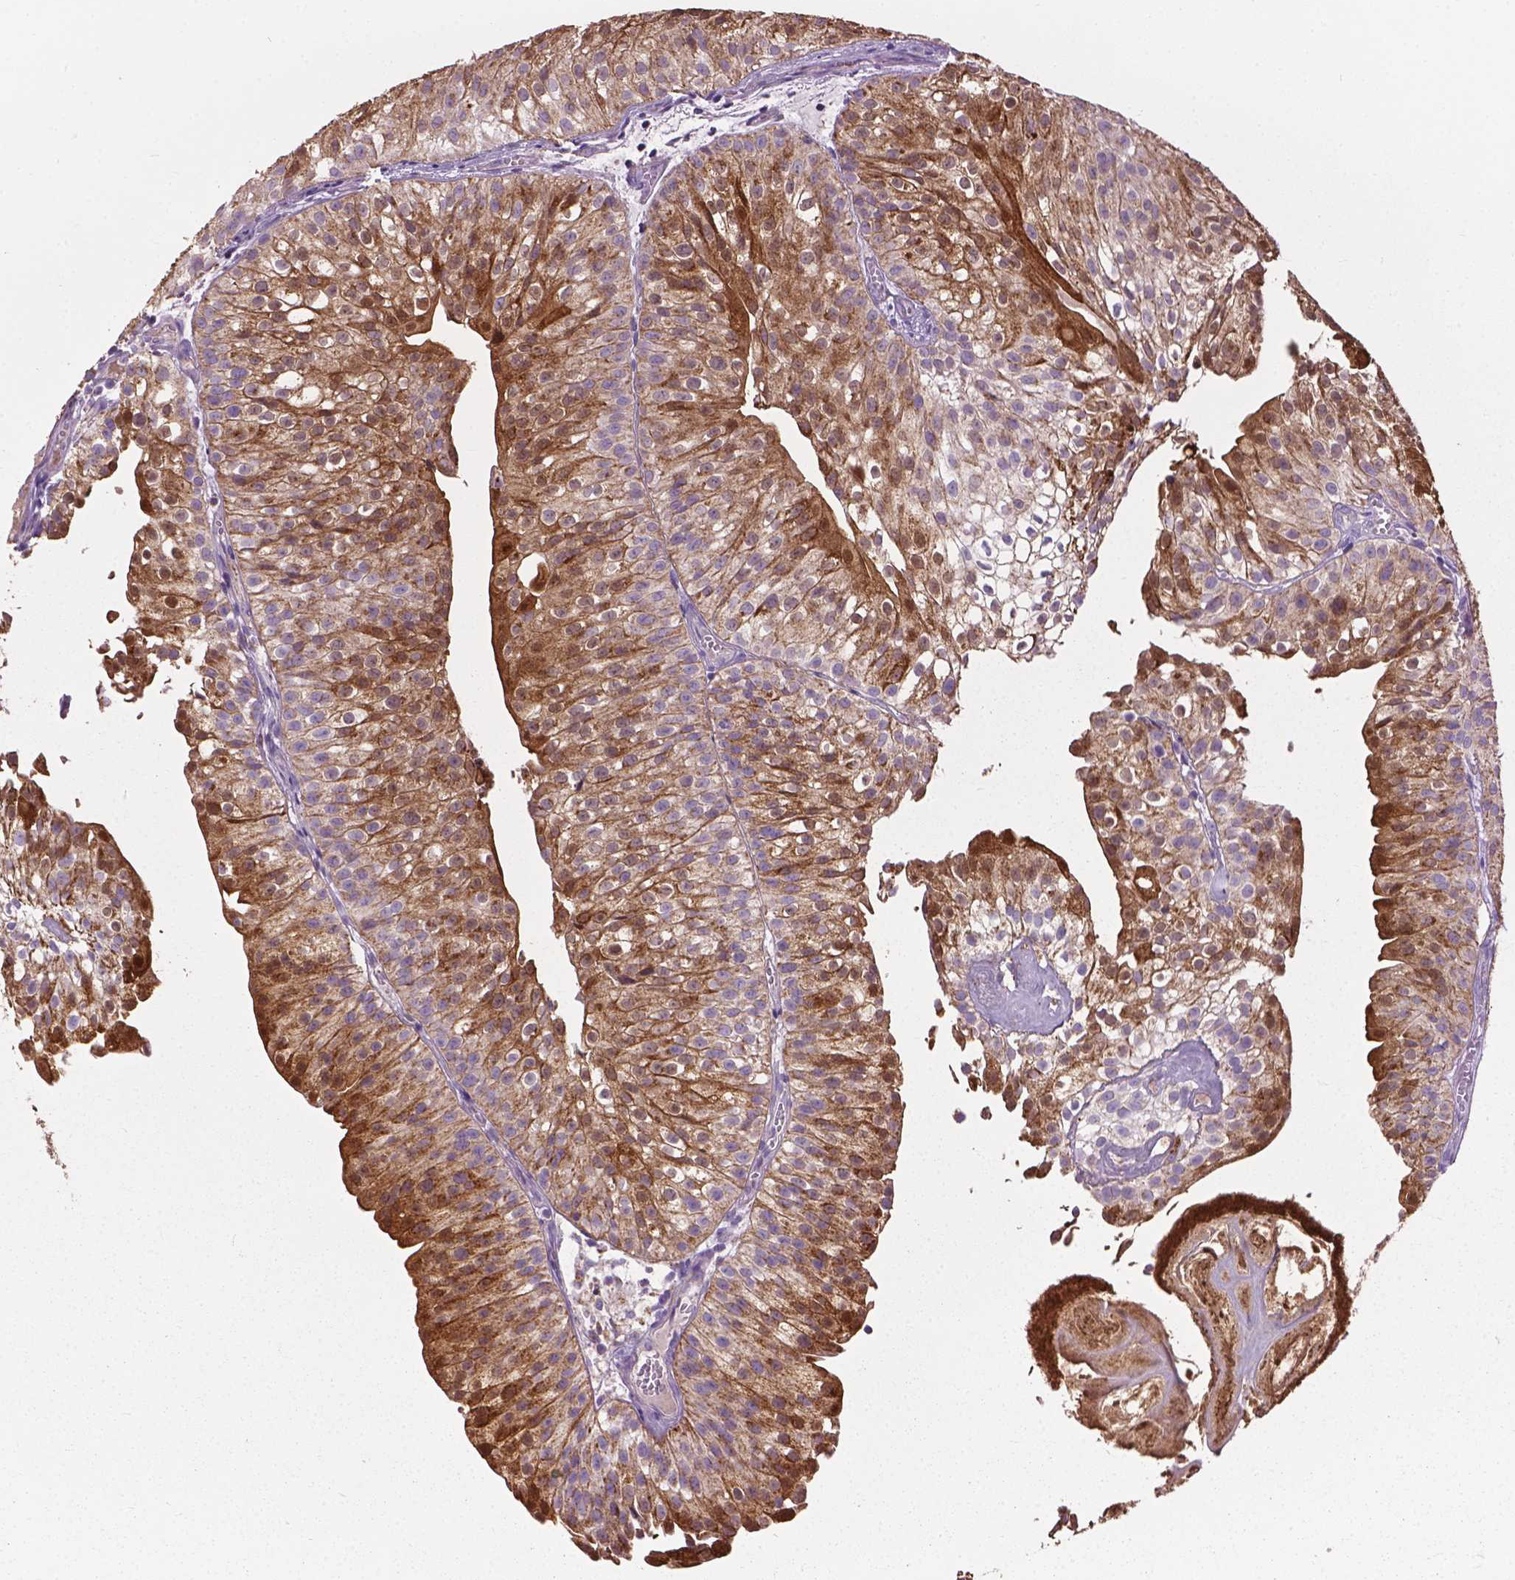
{"staining": {"intensity": "strong", "quantity": ">75%", "location": "cytoplasmic/membranous"}, "tissue": "urothelial cancer", "cell_type": "Tumor cells", "image_type": "cancer", "snomed": [{"axis": "morphology", "description": "Urothelial carcinoma, Low grade"}, {"axis": "topography", "description": "Urinary bladder"}], "caption": "Urothelial cancer tissue exhibits strong cytoplasmic/membranous positivity in about >75% of tumor cells, visualized by immunohistochemistry.", "gene": "VDAC1", "patient": {"sex": "male", "age": 70}}